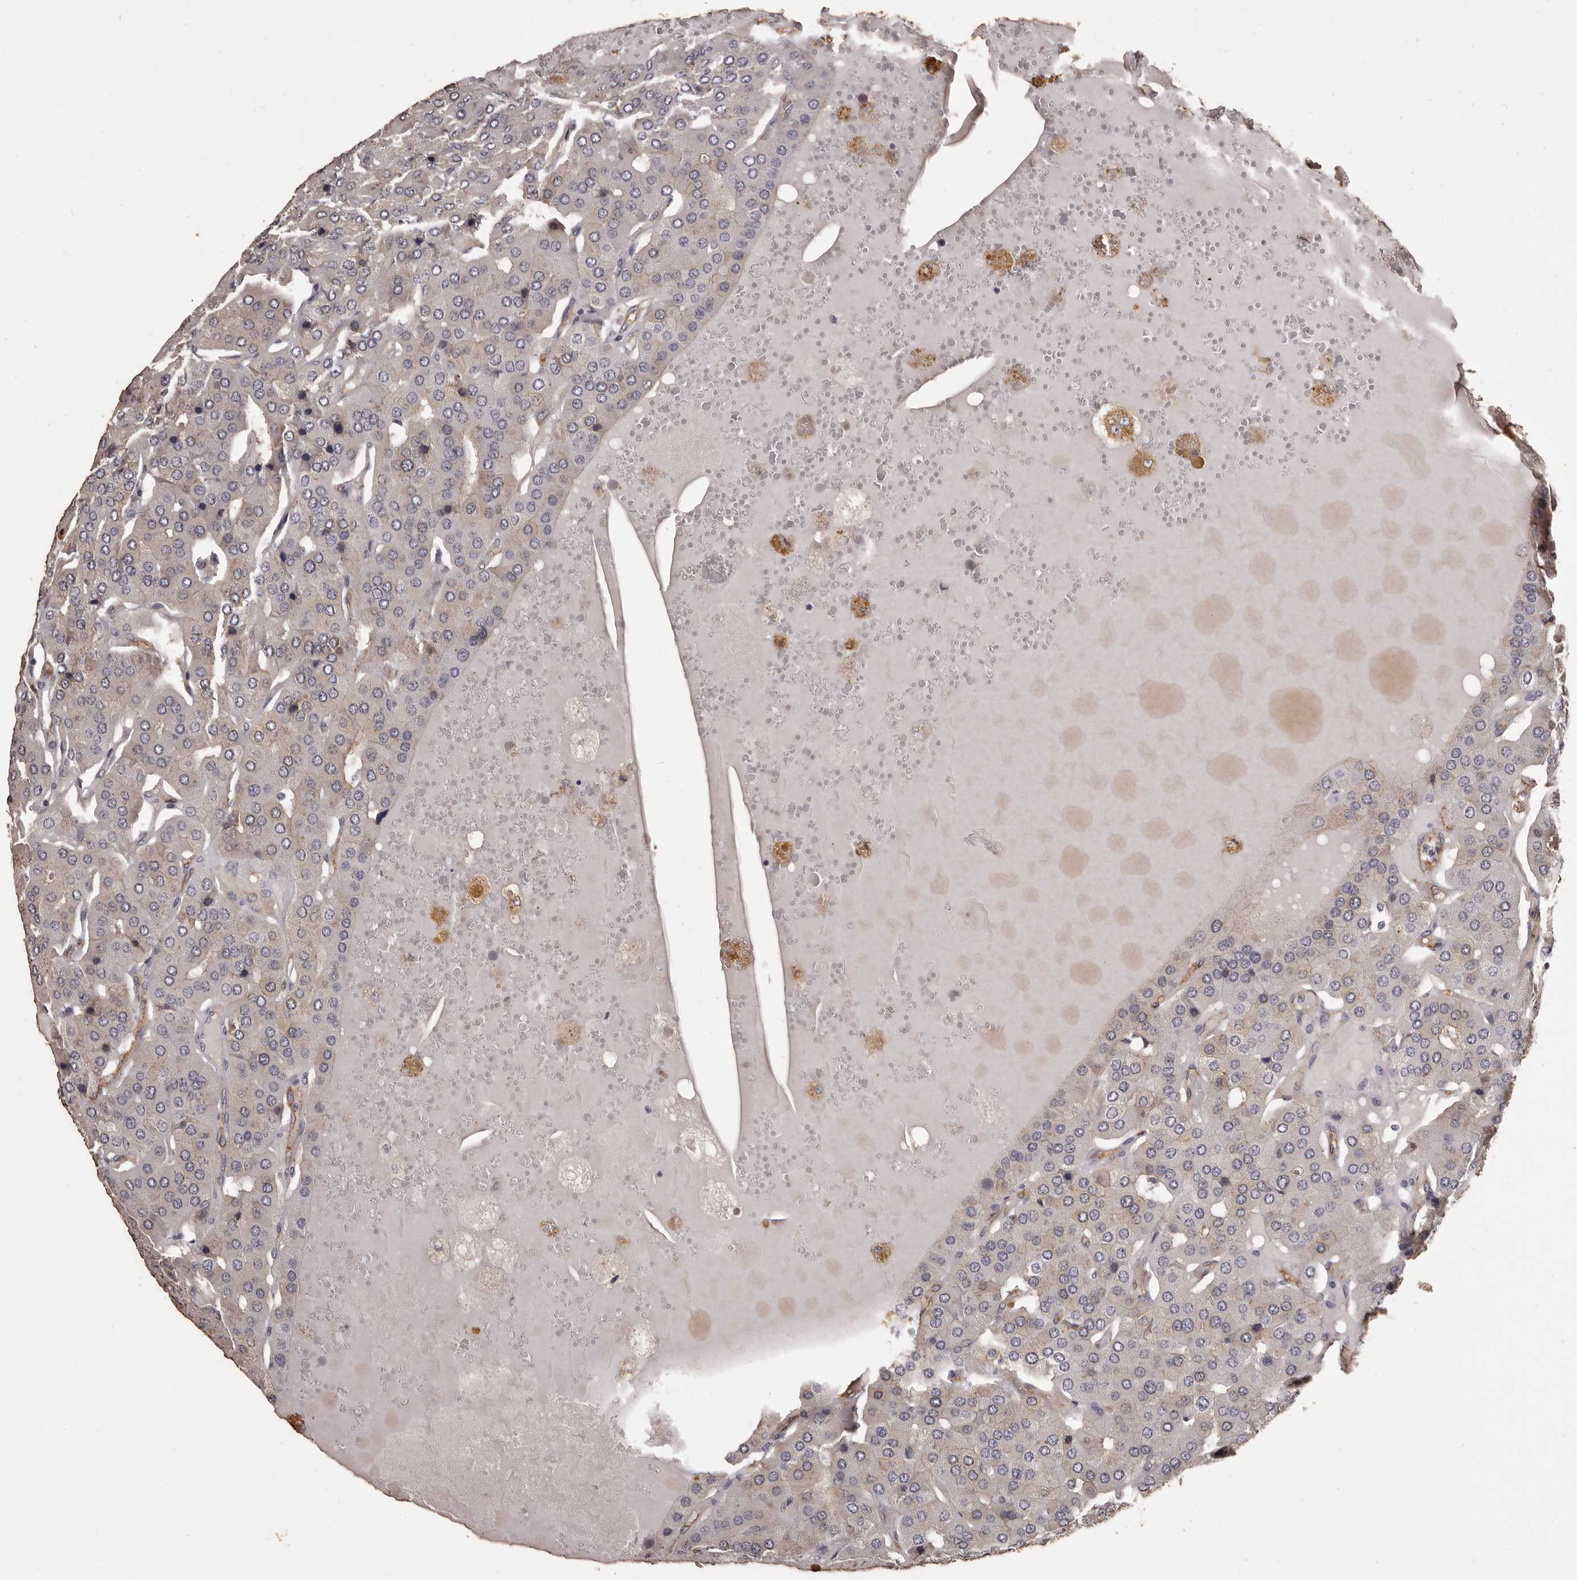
{"staining": {"intensity": "weak", "quantity": "<25%", "location": "cytoplasmic/membranous"}, "tissue": "parathyroid gland", "cell_type": "Glandular cells", "image_type": "normal", "snomed": [{"axis": "morphology", "description": "Normal tissue, NOS"}, {"axis": "morphology", "description": "Adenoma, NOS"}, {"axis": "topography", "description": "Parathyroid gland"}], "caption": "Glandular cells show no significant expression in benign parathyroid gland. (Brightfield microscopy of DAB immunohistochemistry at high magnification).", "gene": "GPR78", "patient": {"sex": "female", "age": 86}}